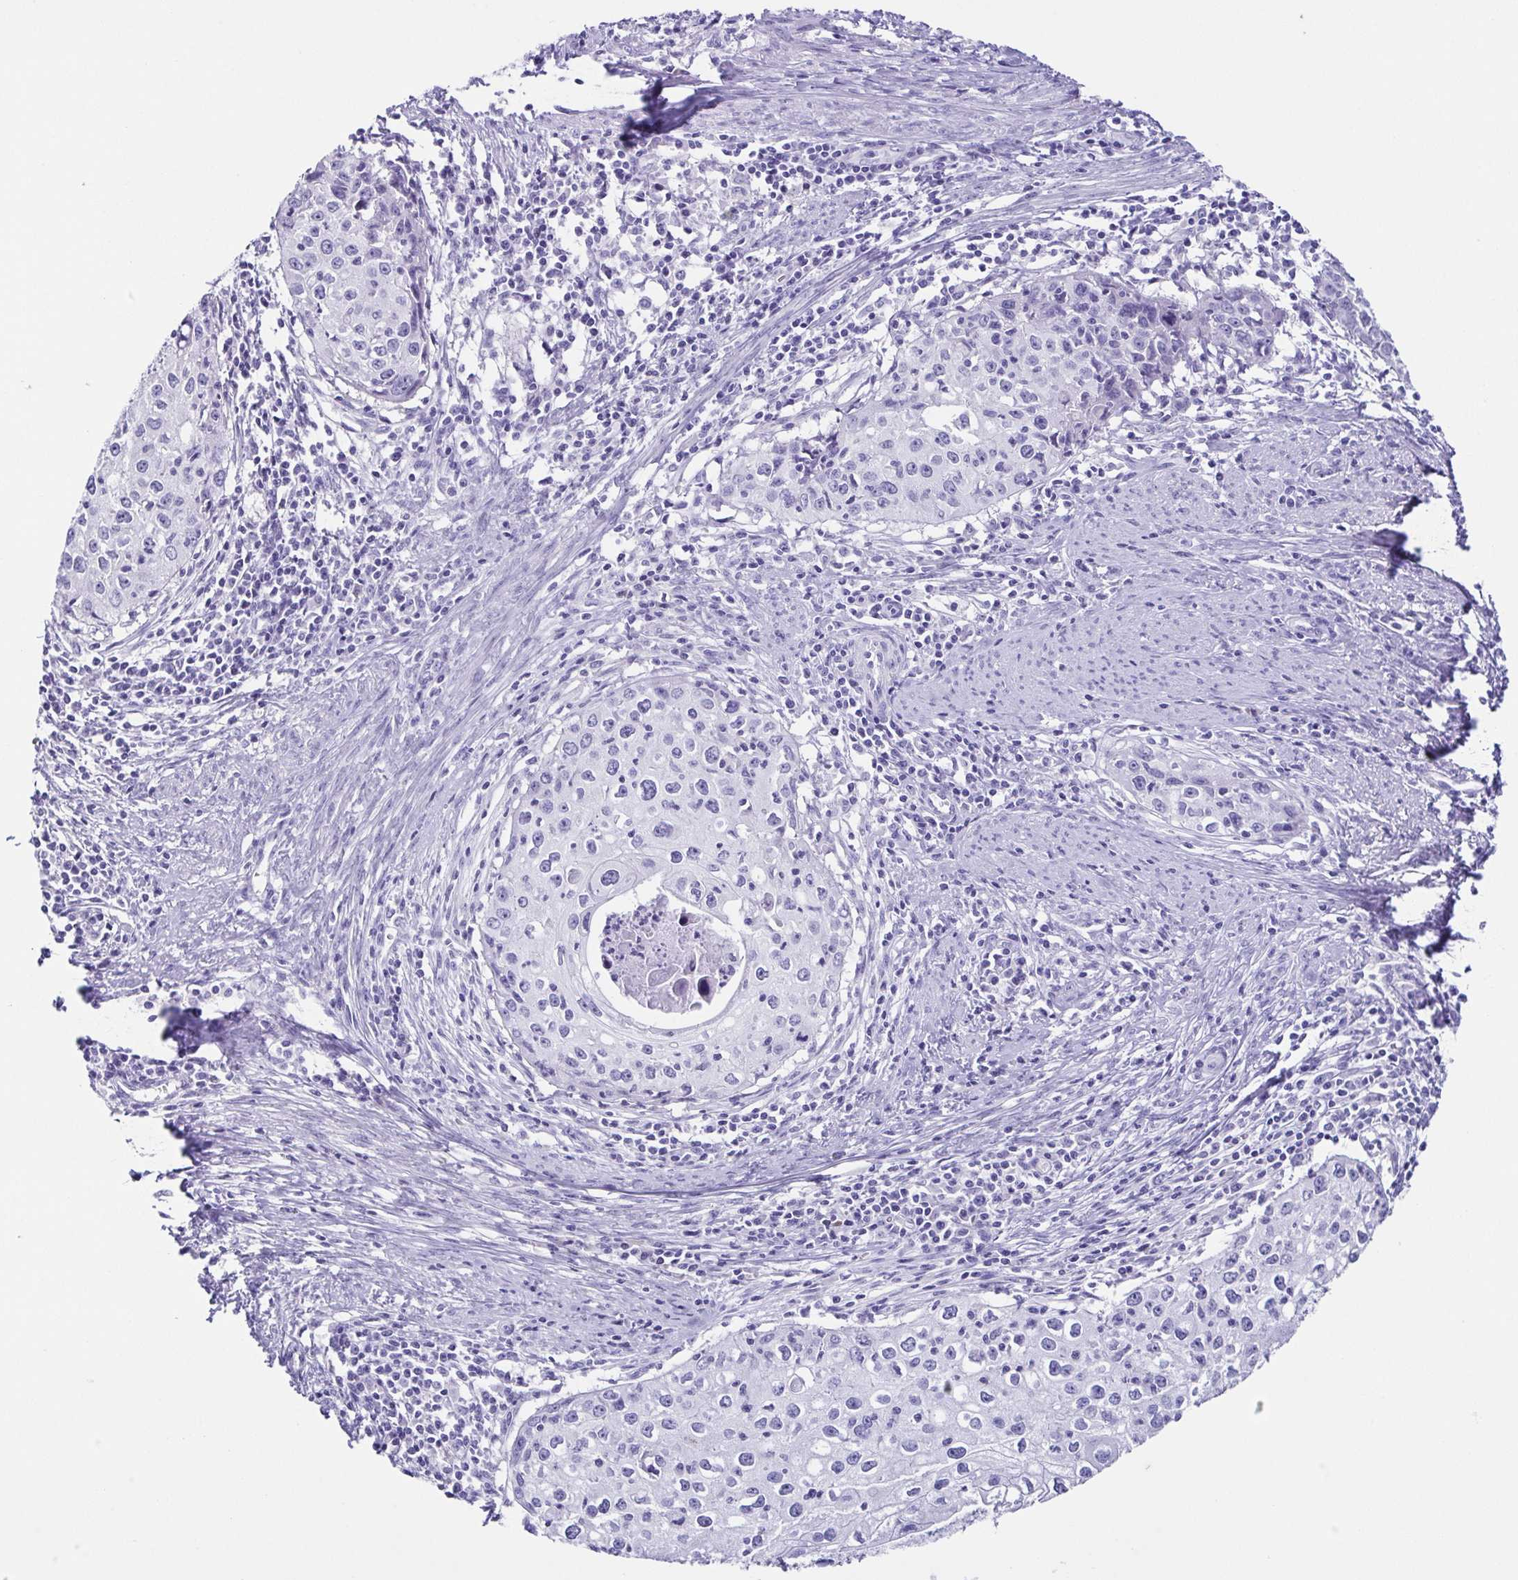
{"staining": {"intensity": "negative", "quantity": "none", "location": "none"}, "tissue": "cervical cancer", "cell_type": "Tumor cells", "image_type": "cancer", "snomed": [{"axis": "morphology", "description": "Squamous cell carcinoma, NOS"}, {"axis": "topography", "description": "Cervix"}], "caption": "Tumor cells are negative for protein expression in human cervical squamous cell carcinoma.", "gene": "TNNT2", "patient": {"sex": "female", "age": 40}}